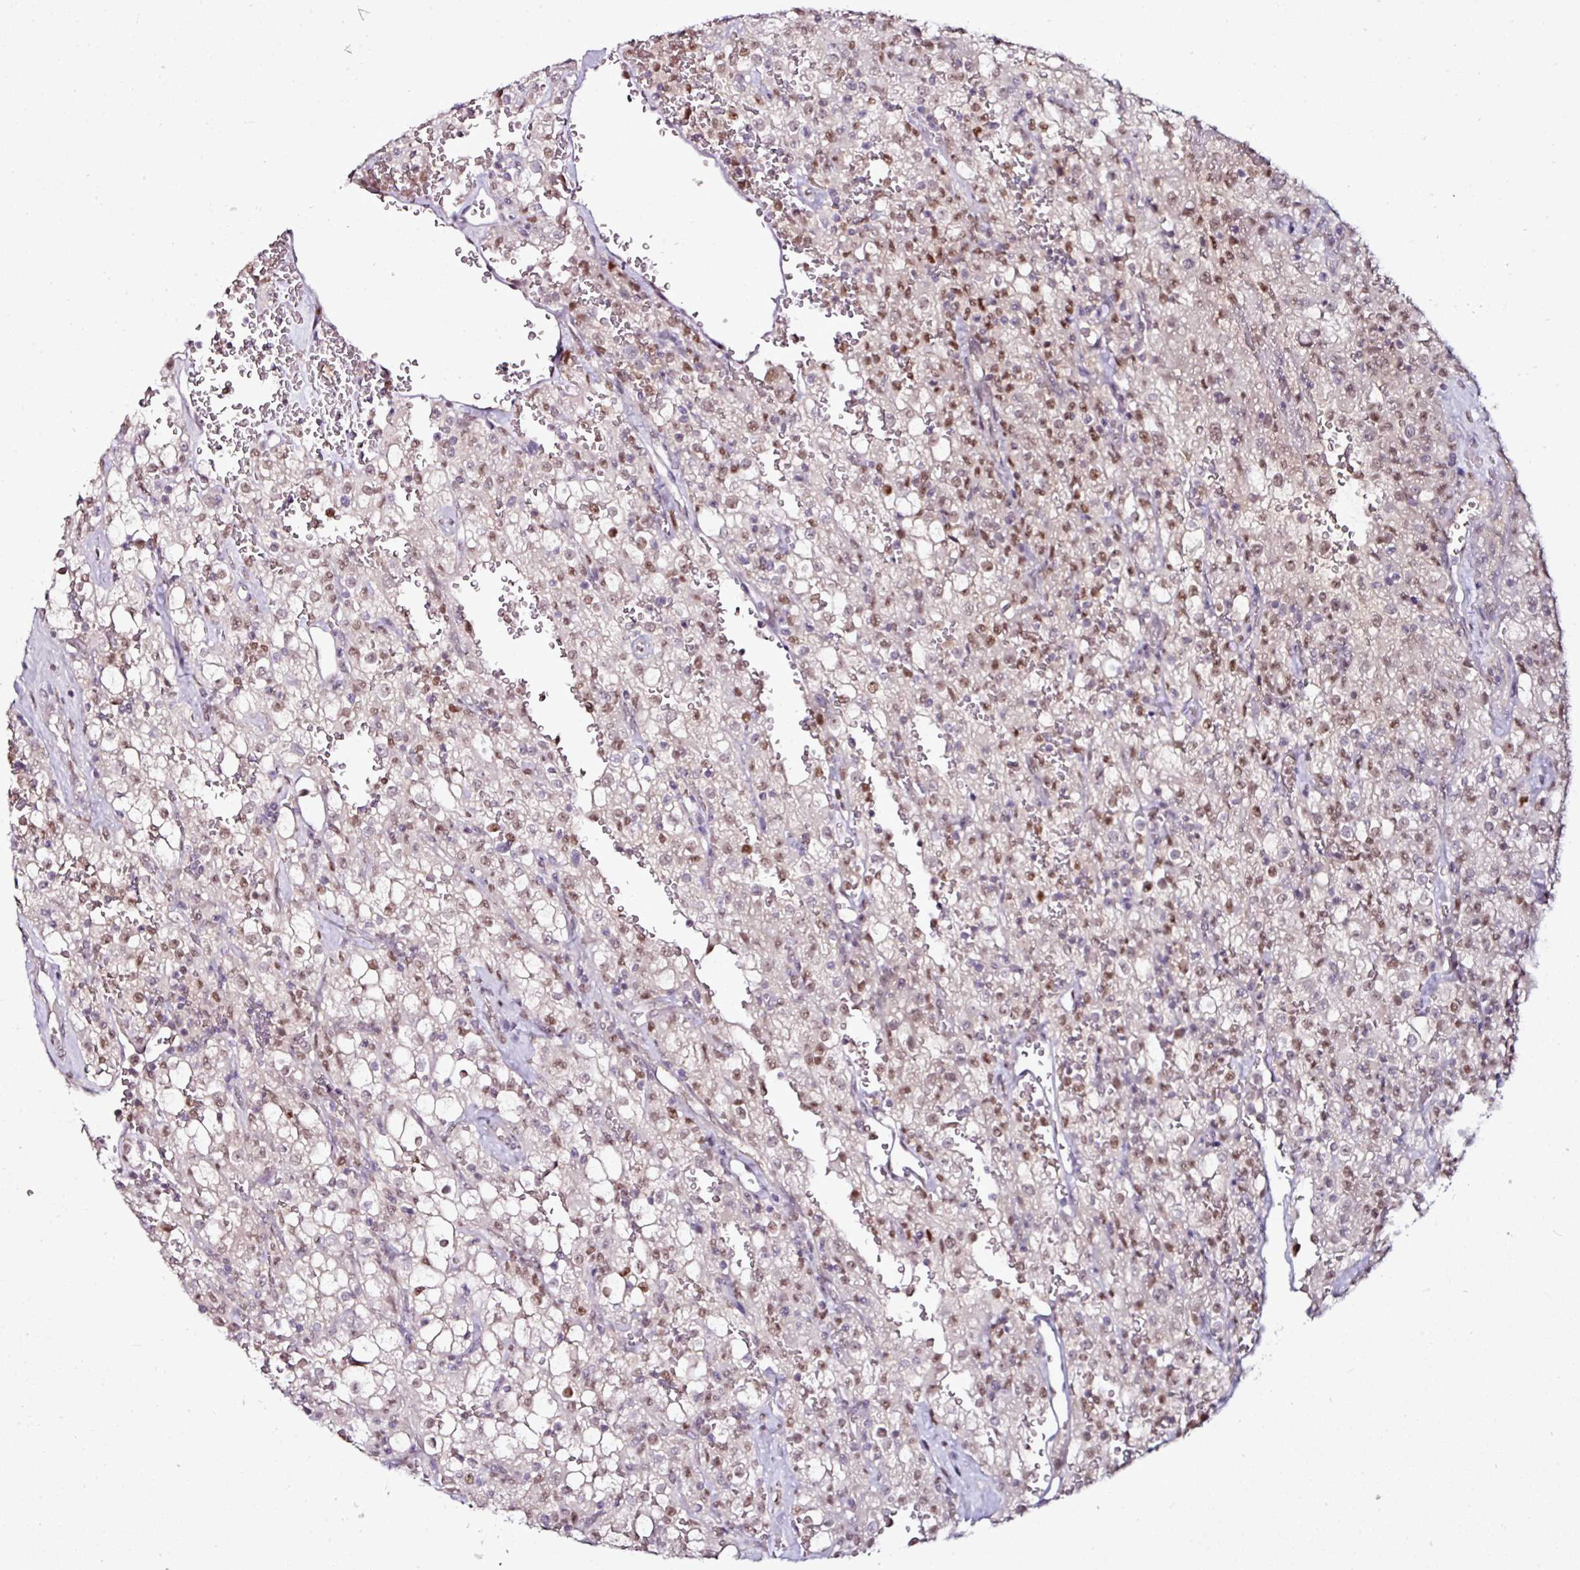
{"staining": {"intensity": "moderate", "quantity": "25%-75%", "location": "nuclear"}, "tissue": "renal cancer", "cell_type": "Tumor cells", "image_type": "cancer", "snomed": [{"axis": "morphology", "description": "Adenocarcinoma, NOS"}, {"axis": "topography", "description": "Kidney"}], "caption": "Brown immunohistochemical staining in renal adenocarcinoma shows moderate nuclear expression in approximately 25%-75% of tumor cells.", "gene": "KLF16", "patient": {"sex": "female", "age": 74}}